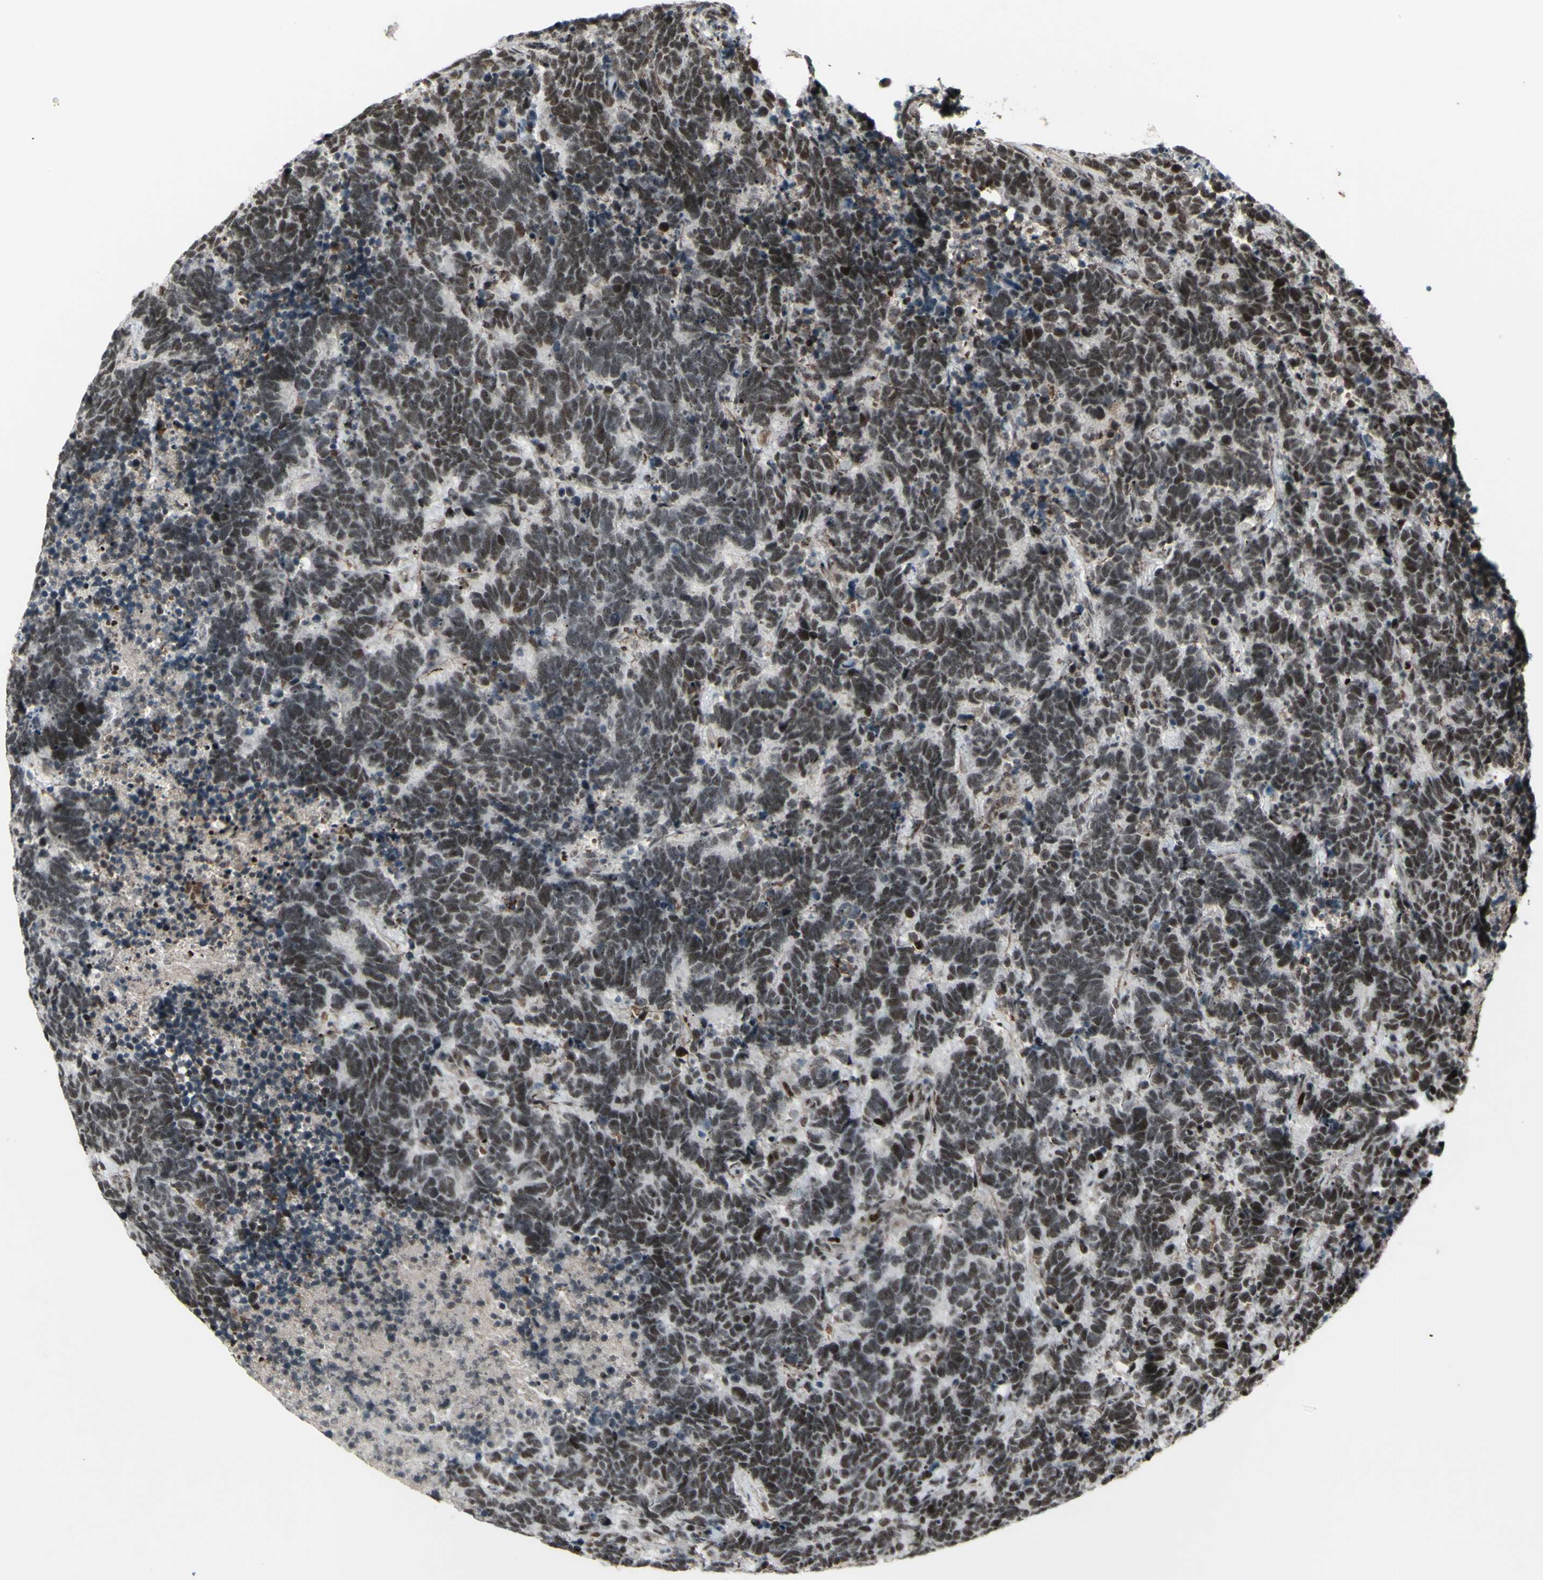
{"staining": {"intensity": "moderate", "quantity": "25%-75%", "location": "nuclear"}, "tissue": "carcinoid", "cell_type": "Tumor cells", "image_type": "cancer", "snomed": [{"axis": "morphology", "description": "Carcinoma, NOS"}, {"axis": "morphology", "description": "Carcinoid, malignant, NOS"}, {"axis": "topography", "description": "Urinary bladder"}], "caption": "Immunohistochemistry (IHC) micrograph of carcinoid stained for a protein (brown), which shows medium levels of moderate nuclear positivity in about 25%-75% of tumor cells.", "gene": "SUPT6H", "patient": {"sex": "male", "age": 57}}